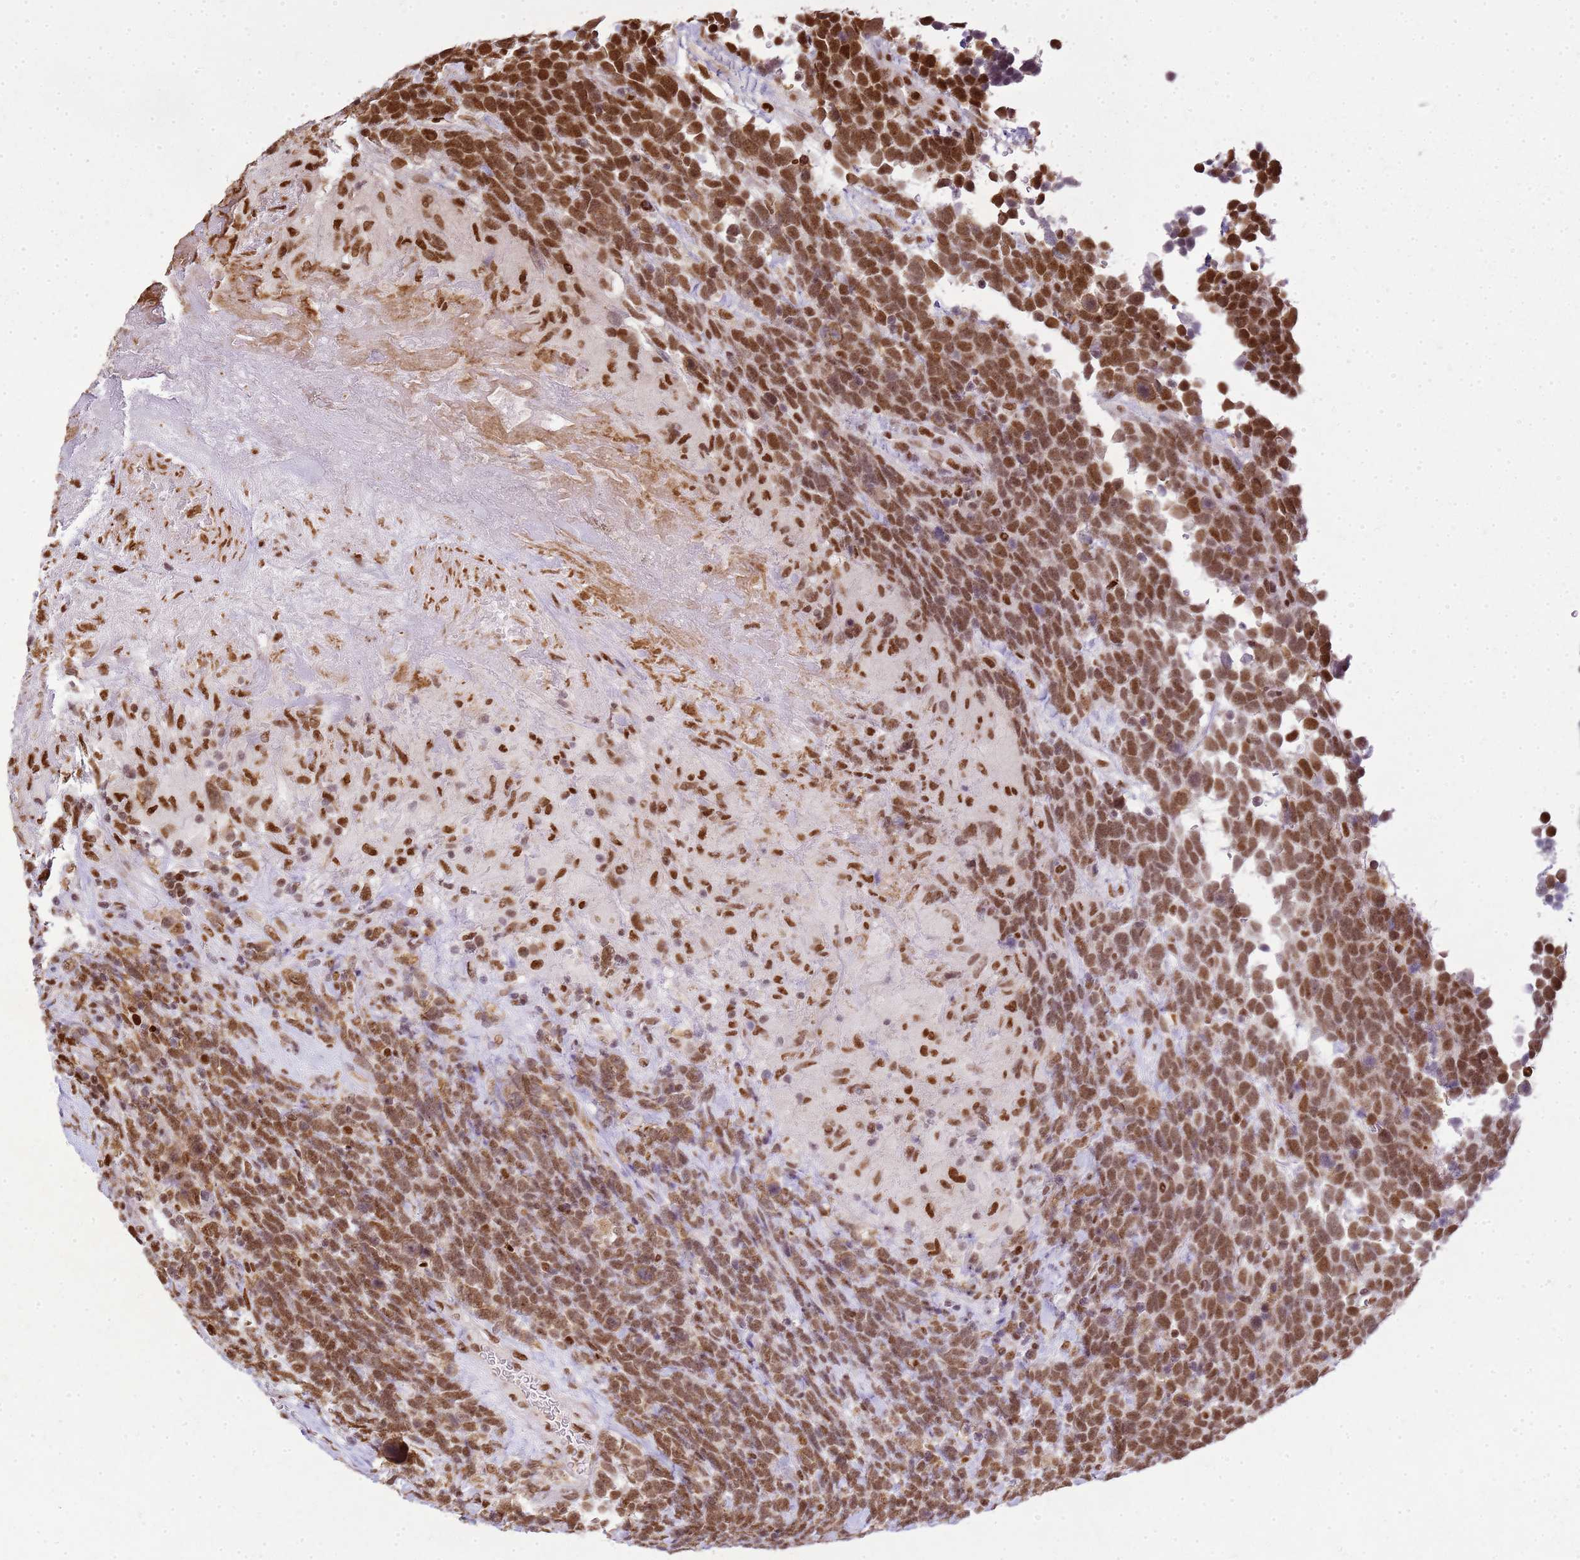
{"staining": {"intensity": "strong", "quantity": ">75%", "location": "nuclear"}, "tissue": "urothelial cancer", "cell_type": "Tumor cells", "image_type": "cancer", "snomed": [{"axis": "morphology", "description": "Urothelial carcinoma, High grade"}, {"axis": "topography", "description": "Urinary bladder"}], "caption": "The immunohistochemical stain shows strong nuclear staining in tumor cells of urothelial cancer tissue.", "gene": "APEX1", "patient": {"sex": "female", "age": 82}}